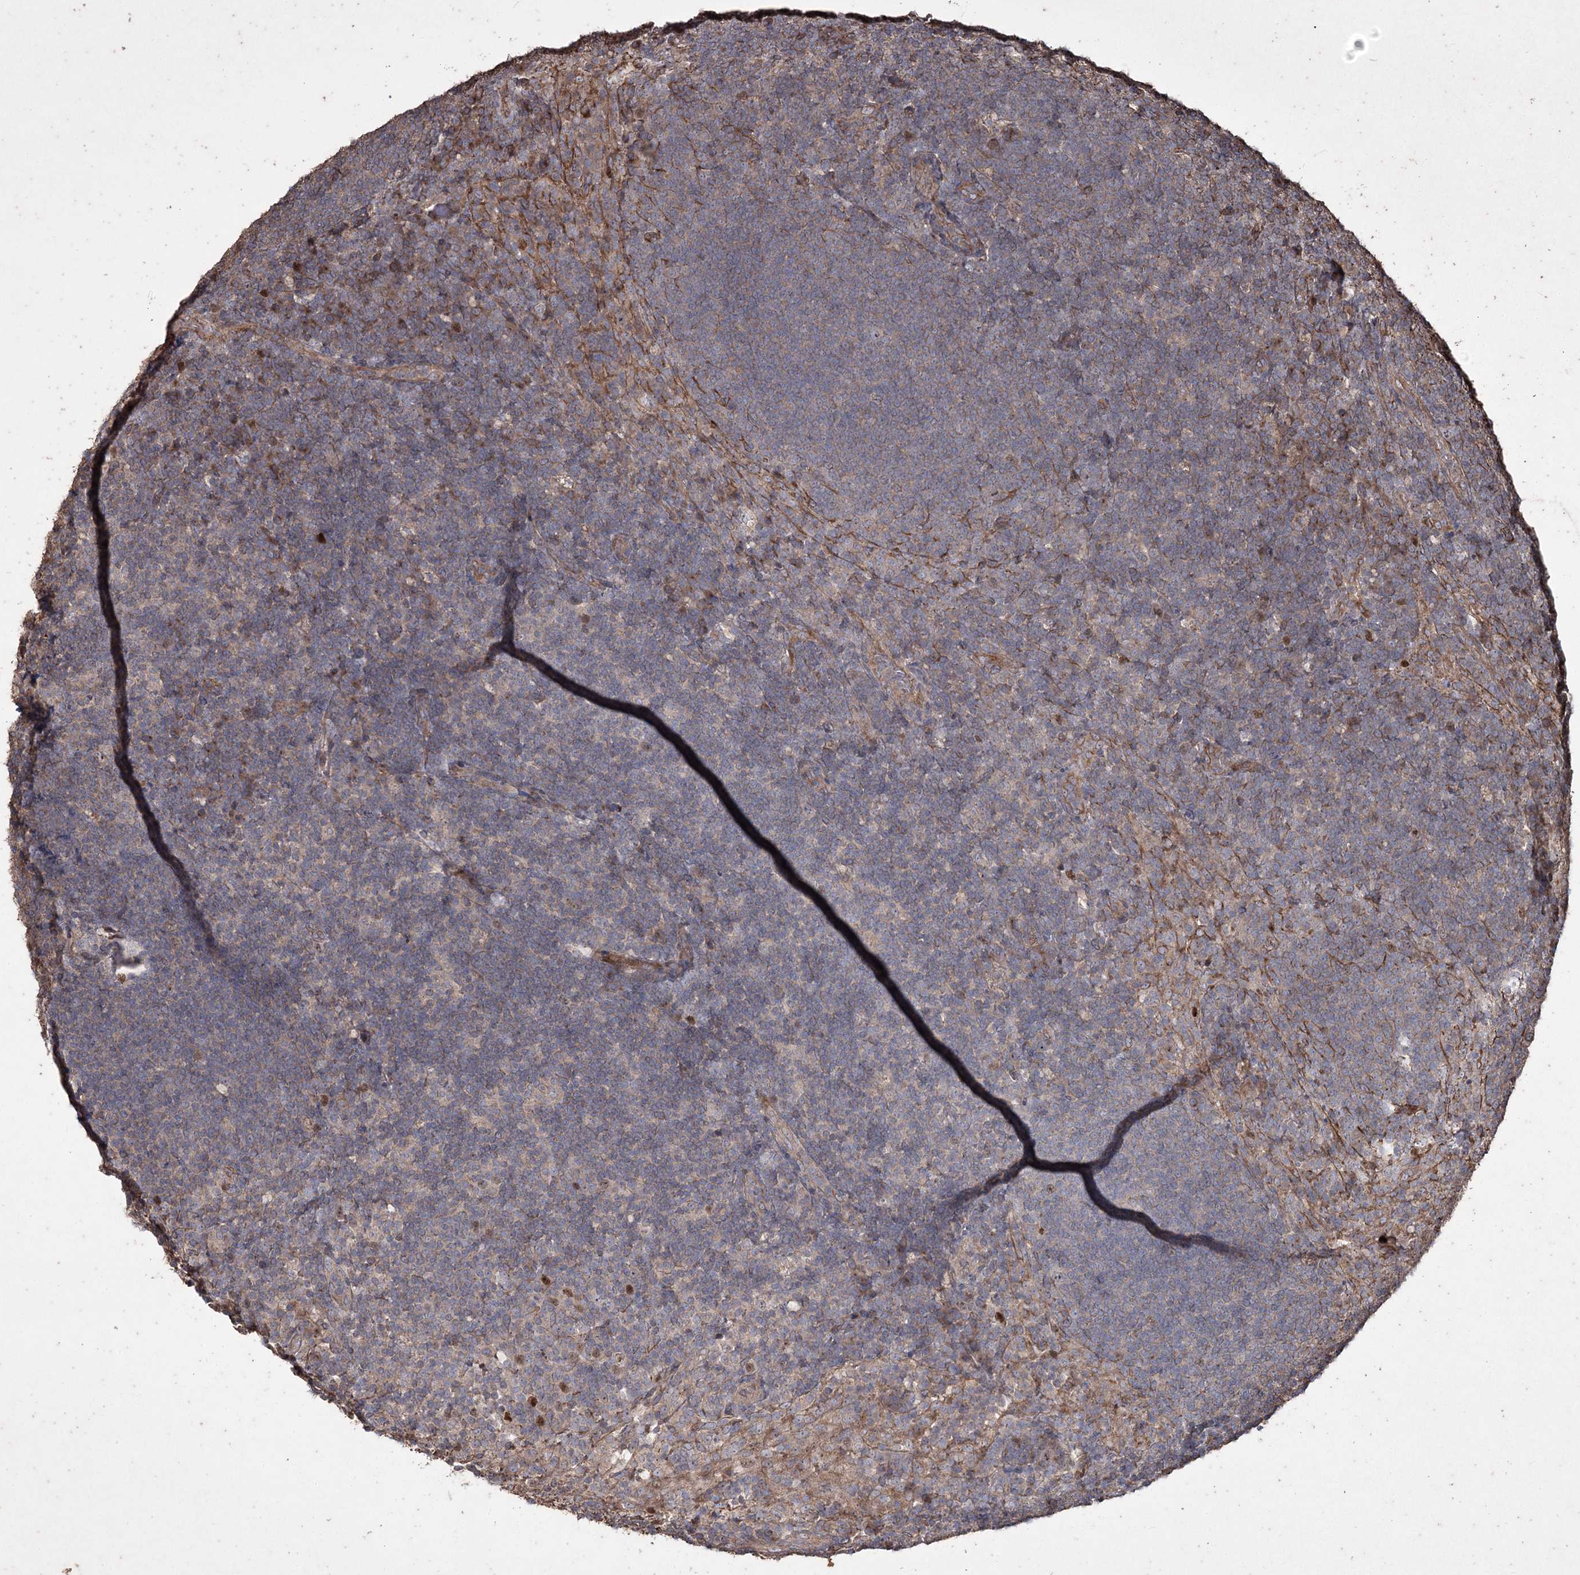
{"staining": {"intensity": "moderate", "quantity": "<25%", "location": "nuclear"}, "tissue": "lymph node", "cell_type": "Germinal center cells", "image_type": "normal", "snomed": [{"axis": "morphology", "description": "Normal tissue, NOS"}, {"axis": "topography", "description": "Lymph node"}], "caption": "Immunohistochemical staining of normal lymph node shows <25% levels of moderate nuclear protein positivity in about <25% of germinal center cells.", "gene": "PRC1", "patient": {"sex": "female", "age": 70}}